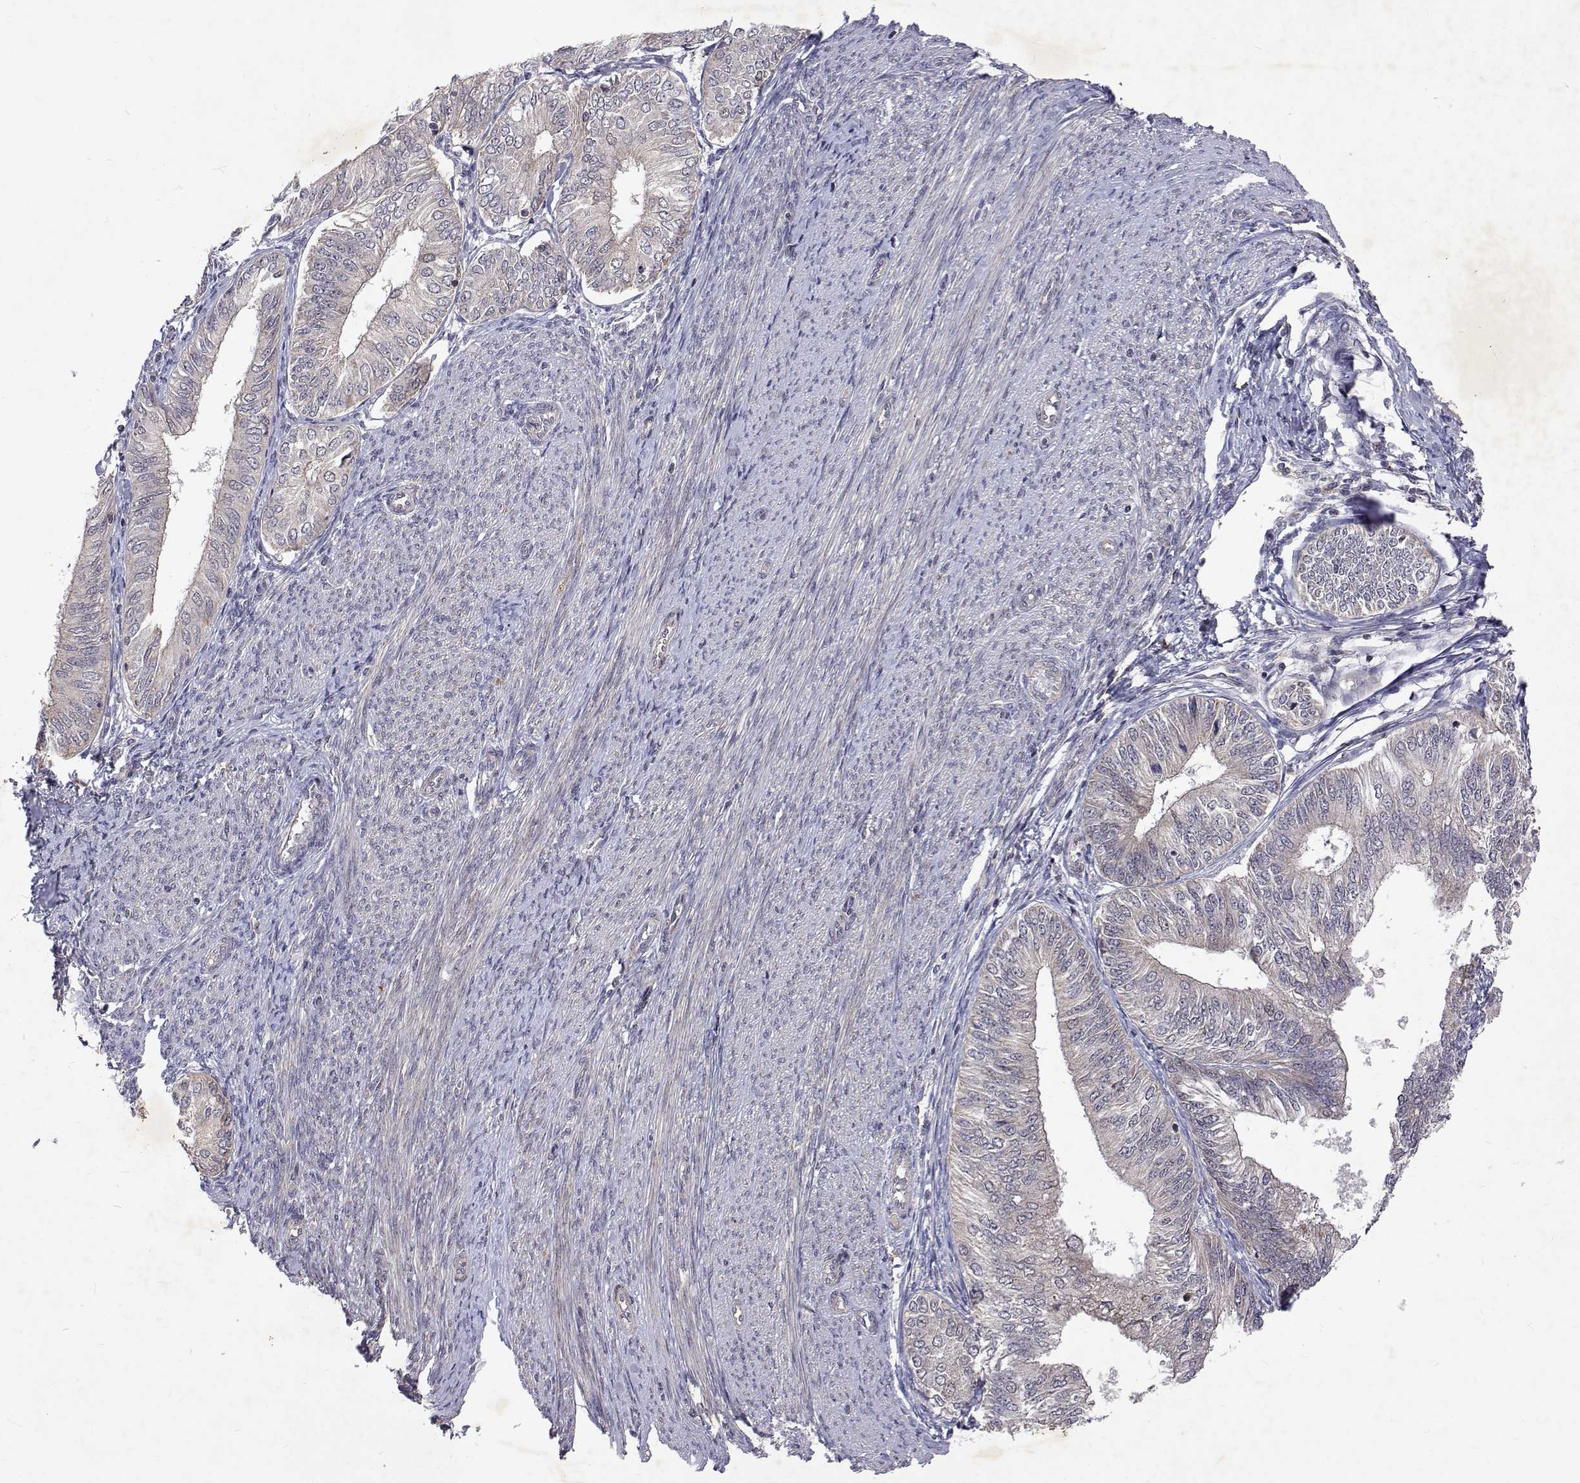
{"staining": {"intensity": "weak", "quantity": "<25%", "location": "cytoplasmic/membranous"}, "tissue": "endometrial cancer", "cell_type": "Tumor cells", "image_type": "cancer", "snomed": [{"axis": "morphology", "description": "Adenocarcinoma, NOS"}, {"axis": "topography", "description": "Endometrium"}], "caption": "There is no significant expression in tumor cells of endometrial adenocarcinoma.", "gene": "ALKBH8", "patient": {"sex": "female", "age": 58}}